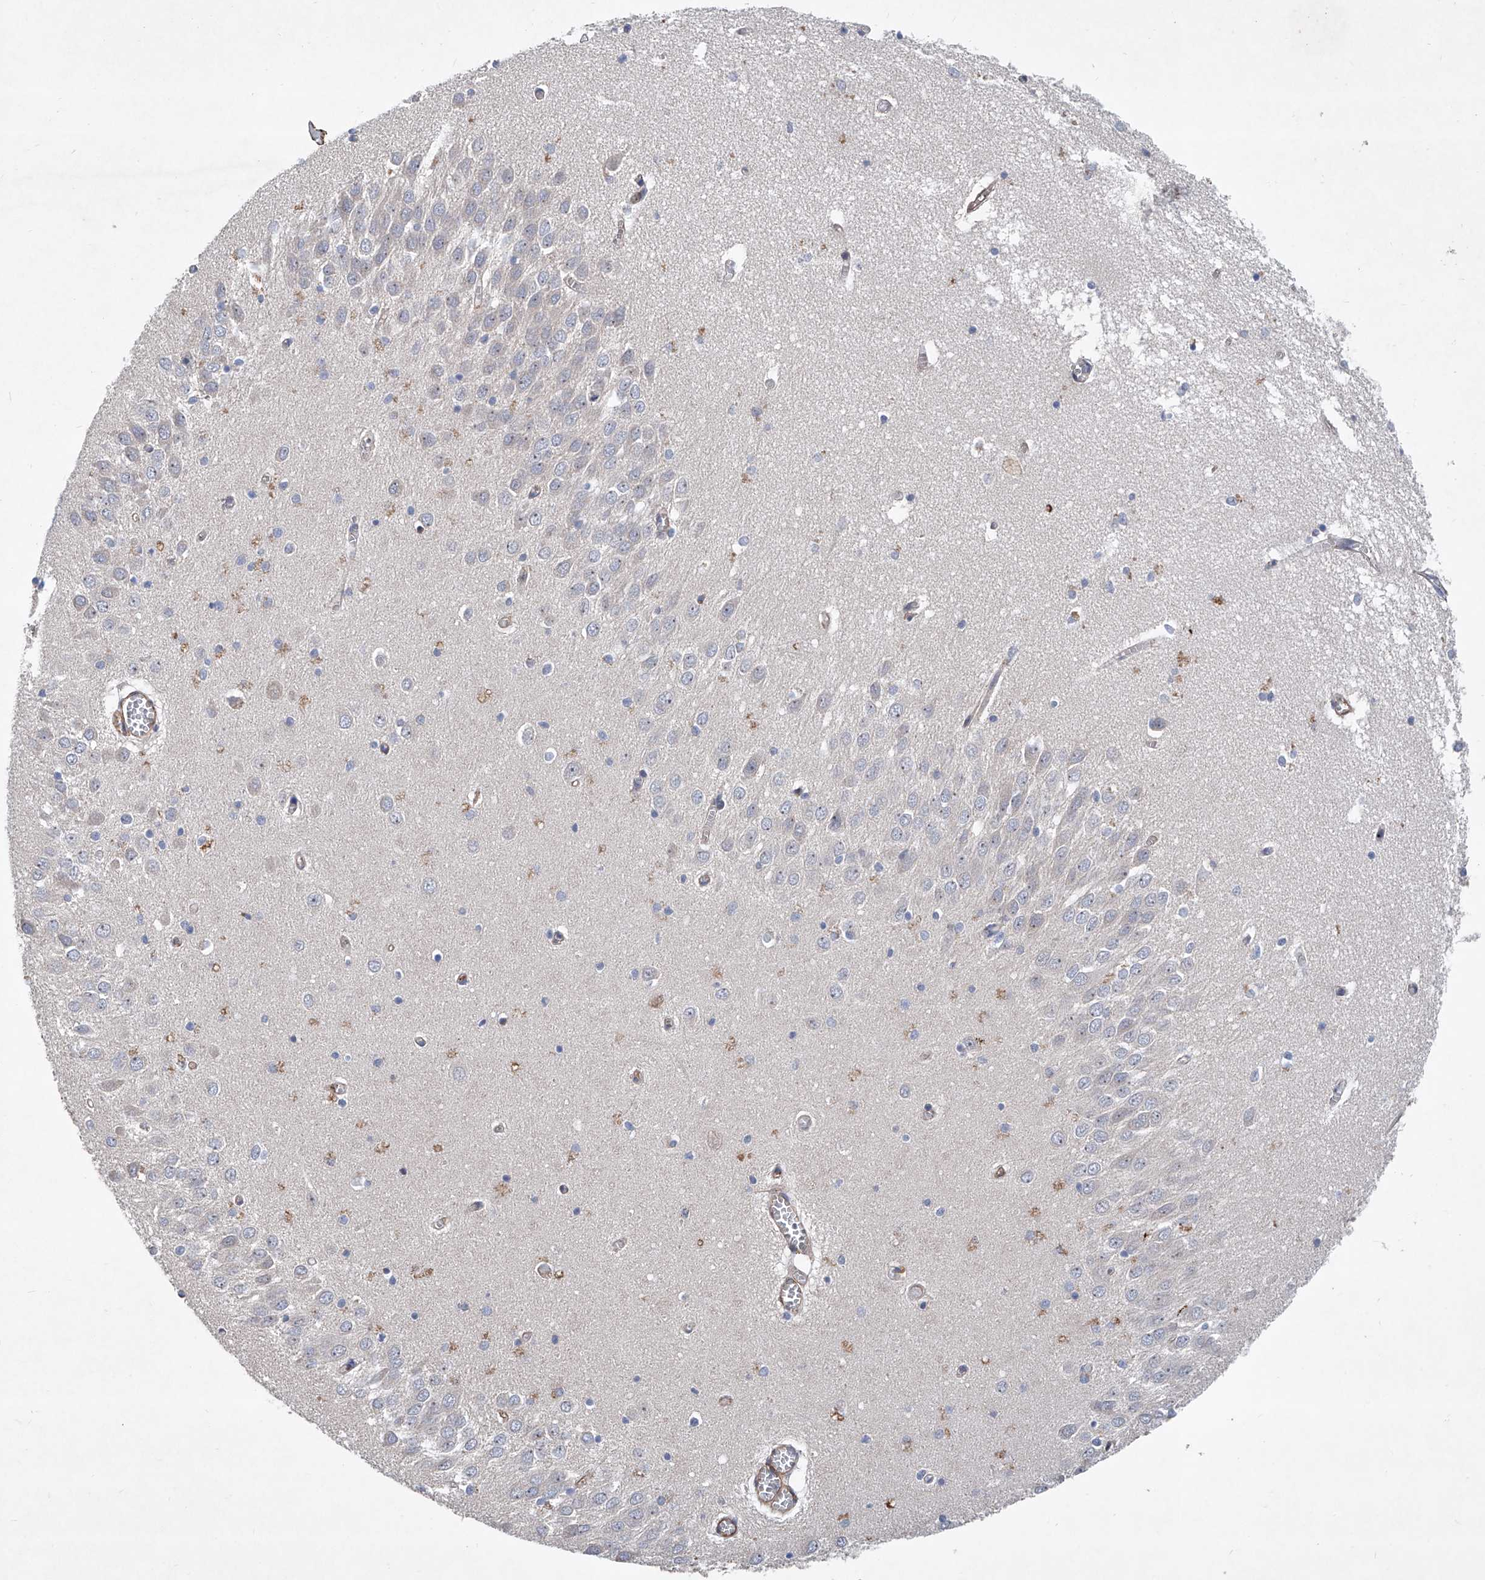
{"staining": {"intensity": "negative", "quantity": "none", "location": "none"}, "tissue": "hippocampus", "cell_type": "Glial cells", "image_type": "normal", "snomed": [{"axis": "morphology", "description": "Normal tissue, NOS"}, {"axis": "topography", "description": "Hippocampus"}], "caption": "A micrograph of human hippocampus is negative for staining in glial cells. The staining is performed using DAB (3,3'-diaminobenzidine) brown chromogen with nuclei counter-stained in using hematoxylin.", "gene": "NT5C3A", "patient": {"sex": "male", "age": 70}}